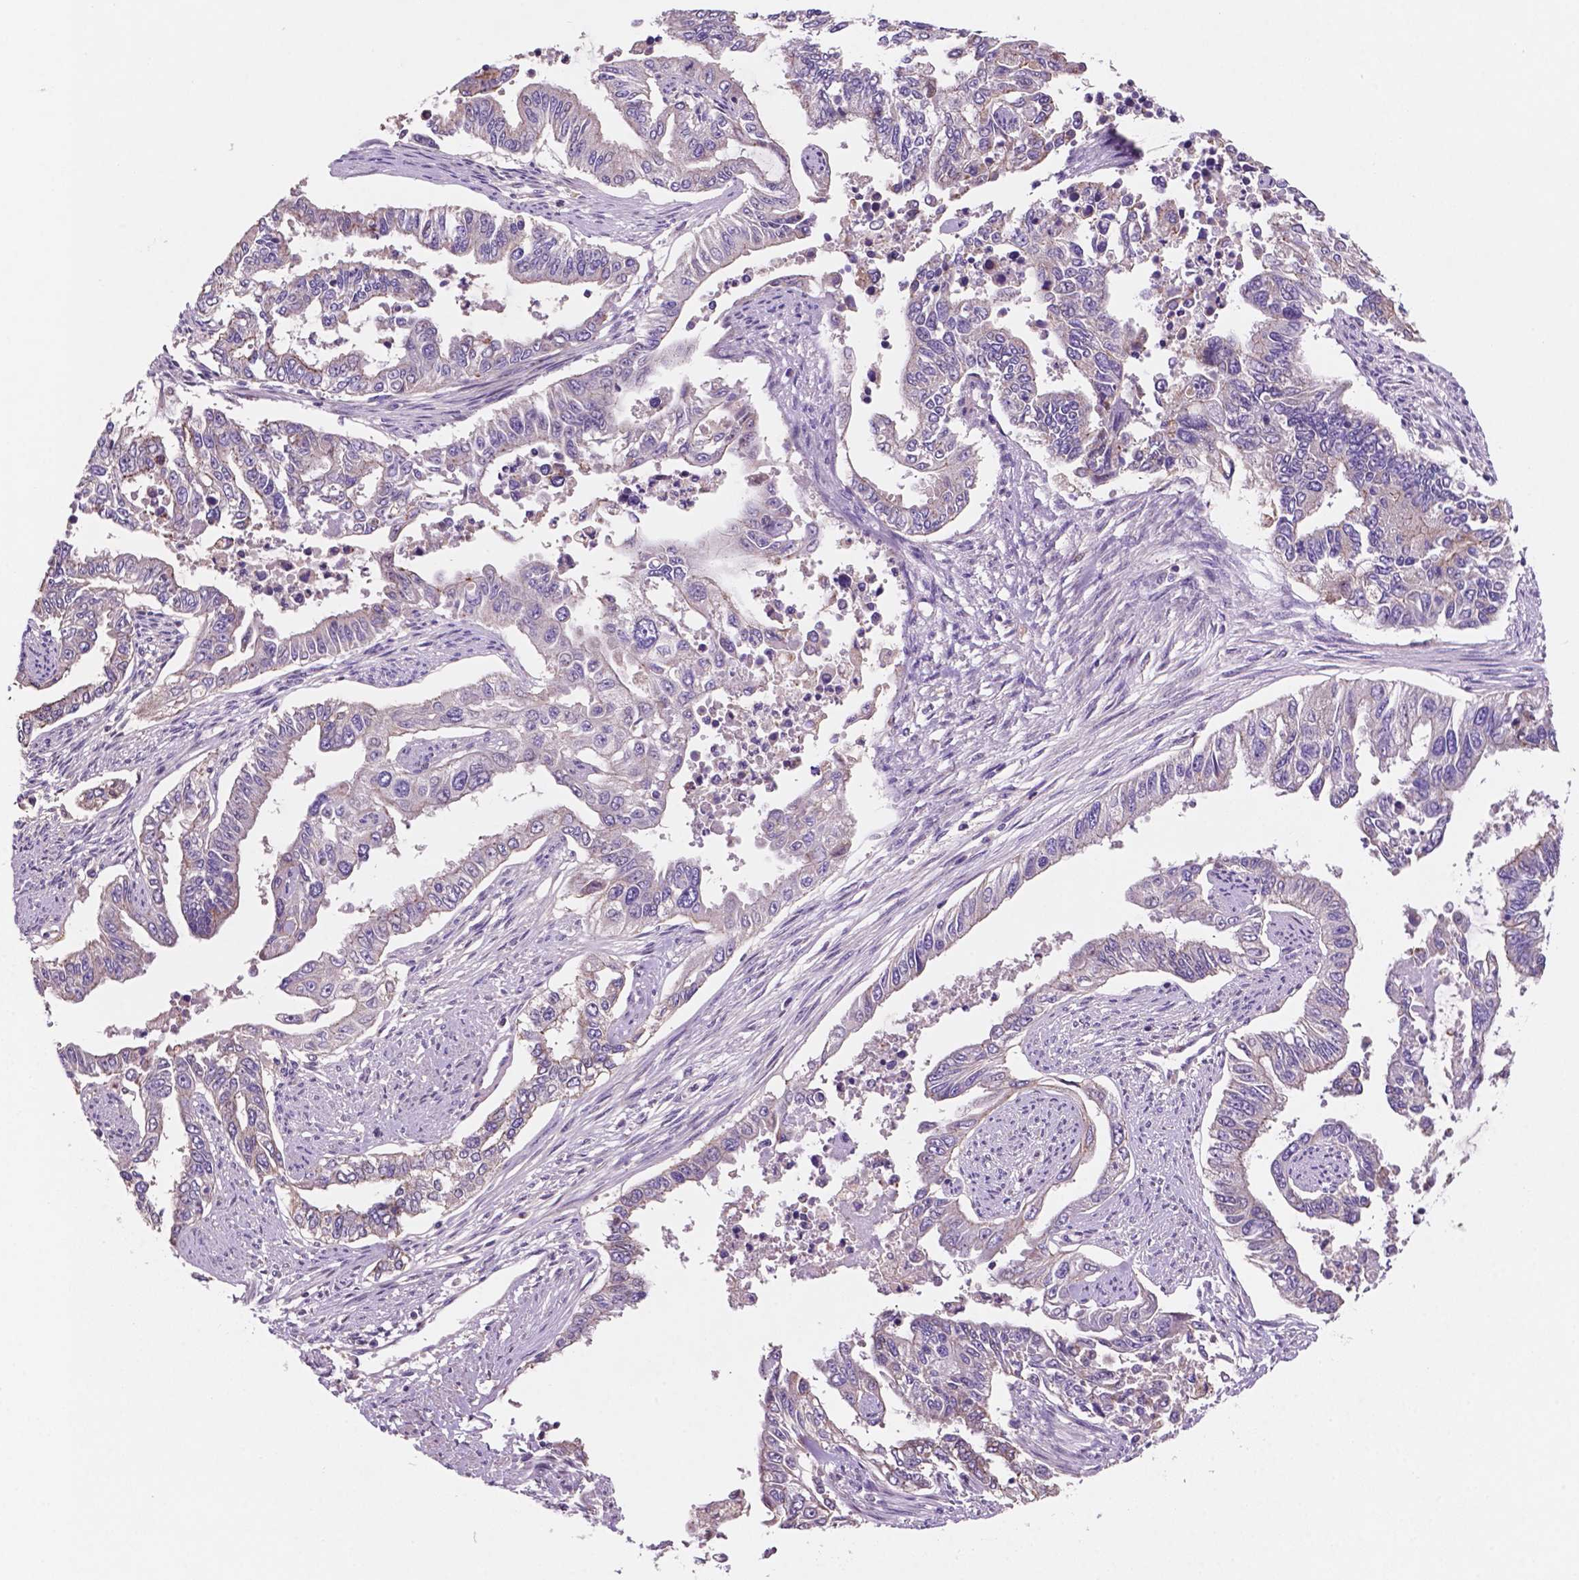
{"staining": {"intensity": "weak", "quantity": "<25%", "location": "cytoplasmic/membranous"}, "tissue": "endometrial cancer", "cell_type": "Tumor cells", "image_type": "cancer", "snomed": [{"axis": "morphology", "description": "Adenocarcinoma, NOS"}, {"axis": "topography", "description": "Uterus"}], "caption": "Tumor cells are negative for brown protein staining in endometrial adenocarcinoma.", "gene": "MKRN2OS", "patient": {"sex": "female", "age": 59}}